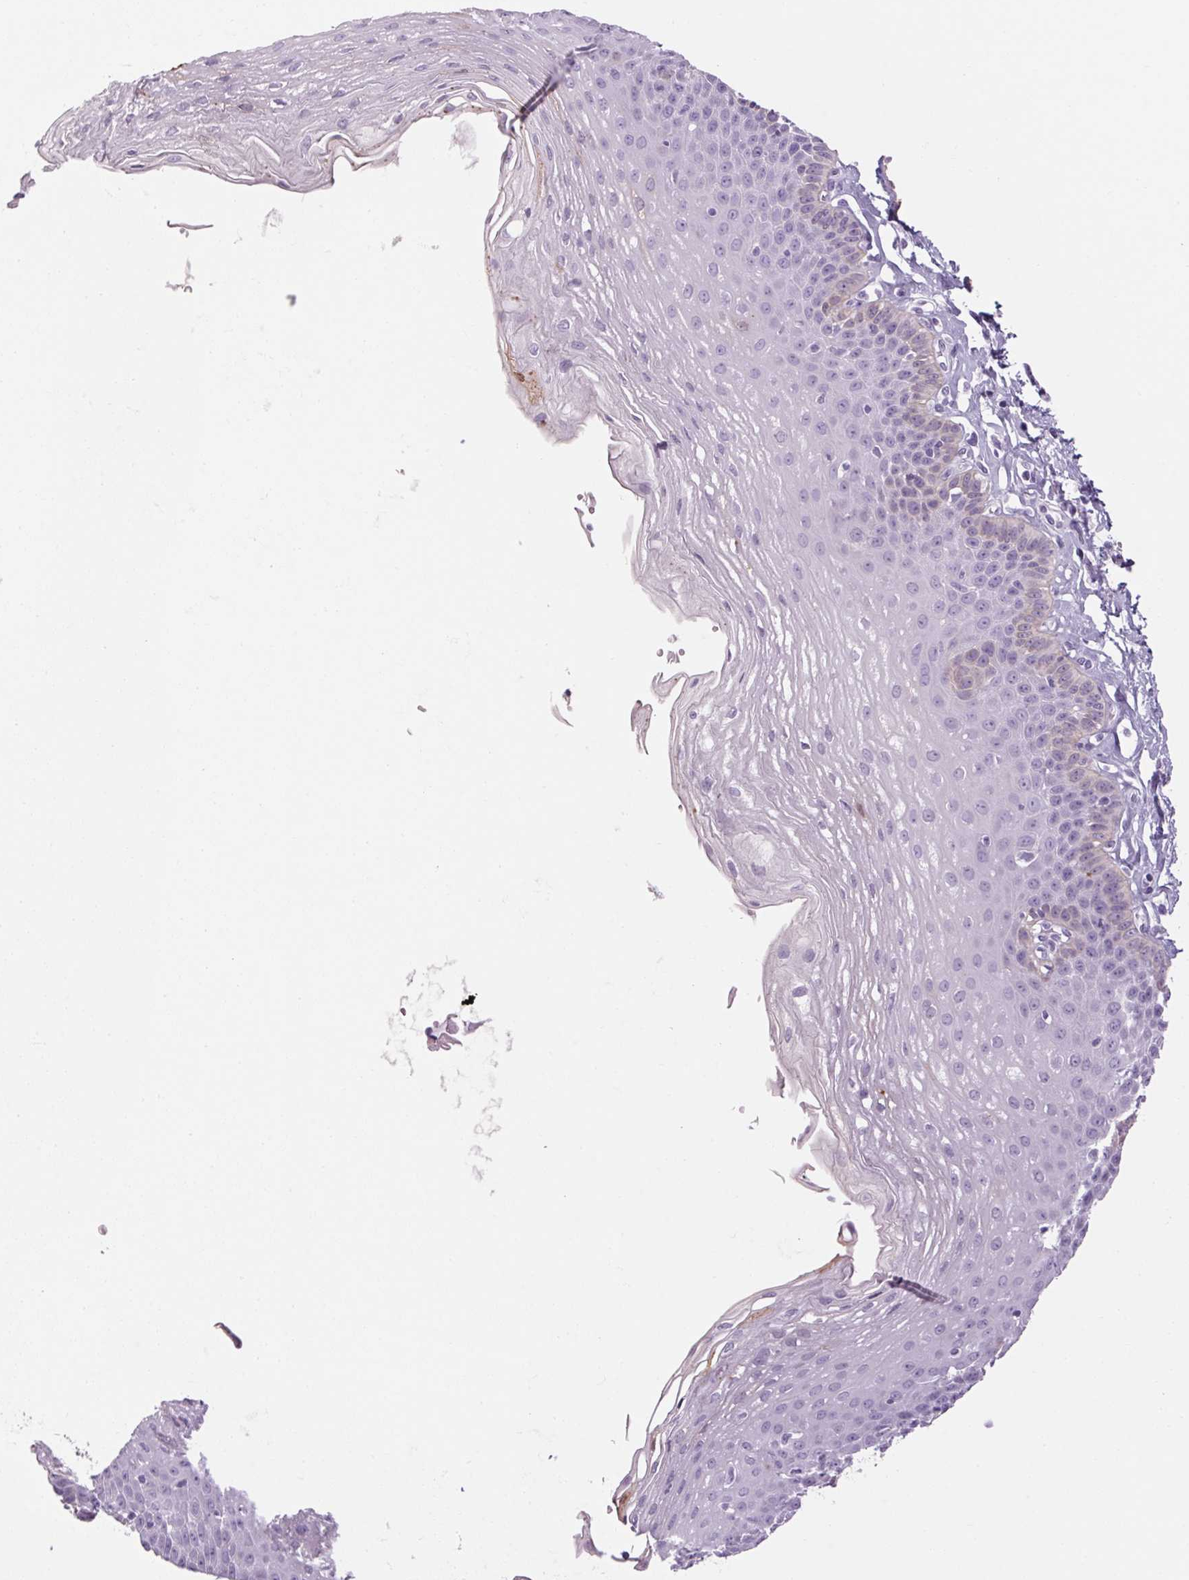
{"staining": {"intensity": "negative", "quantity": "none", "location": "none"}, "tissue": "esophagus", "cell_type": "Squamous epithelial cells", "image_type": "normal", "snomed": [{"axis": "morphology", "description": "Normal tissue, NOS"}, {"axis": "topography", "description": "Esophagus"}], "caption": "The immunohistochemistry photomicrograph has no significant expression in squamous epithelial cells of esophagus.", "gene": "RPTN", "patient": {"sex": "female", "age": 81}}